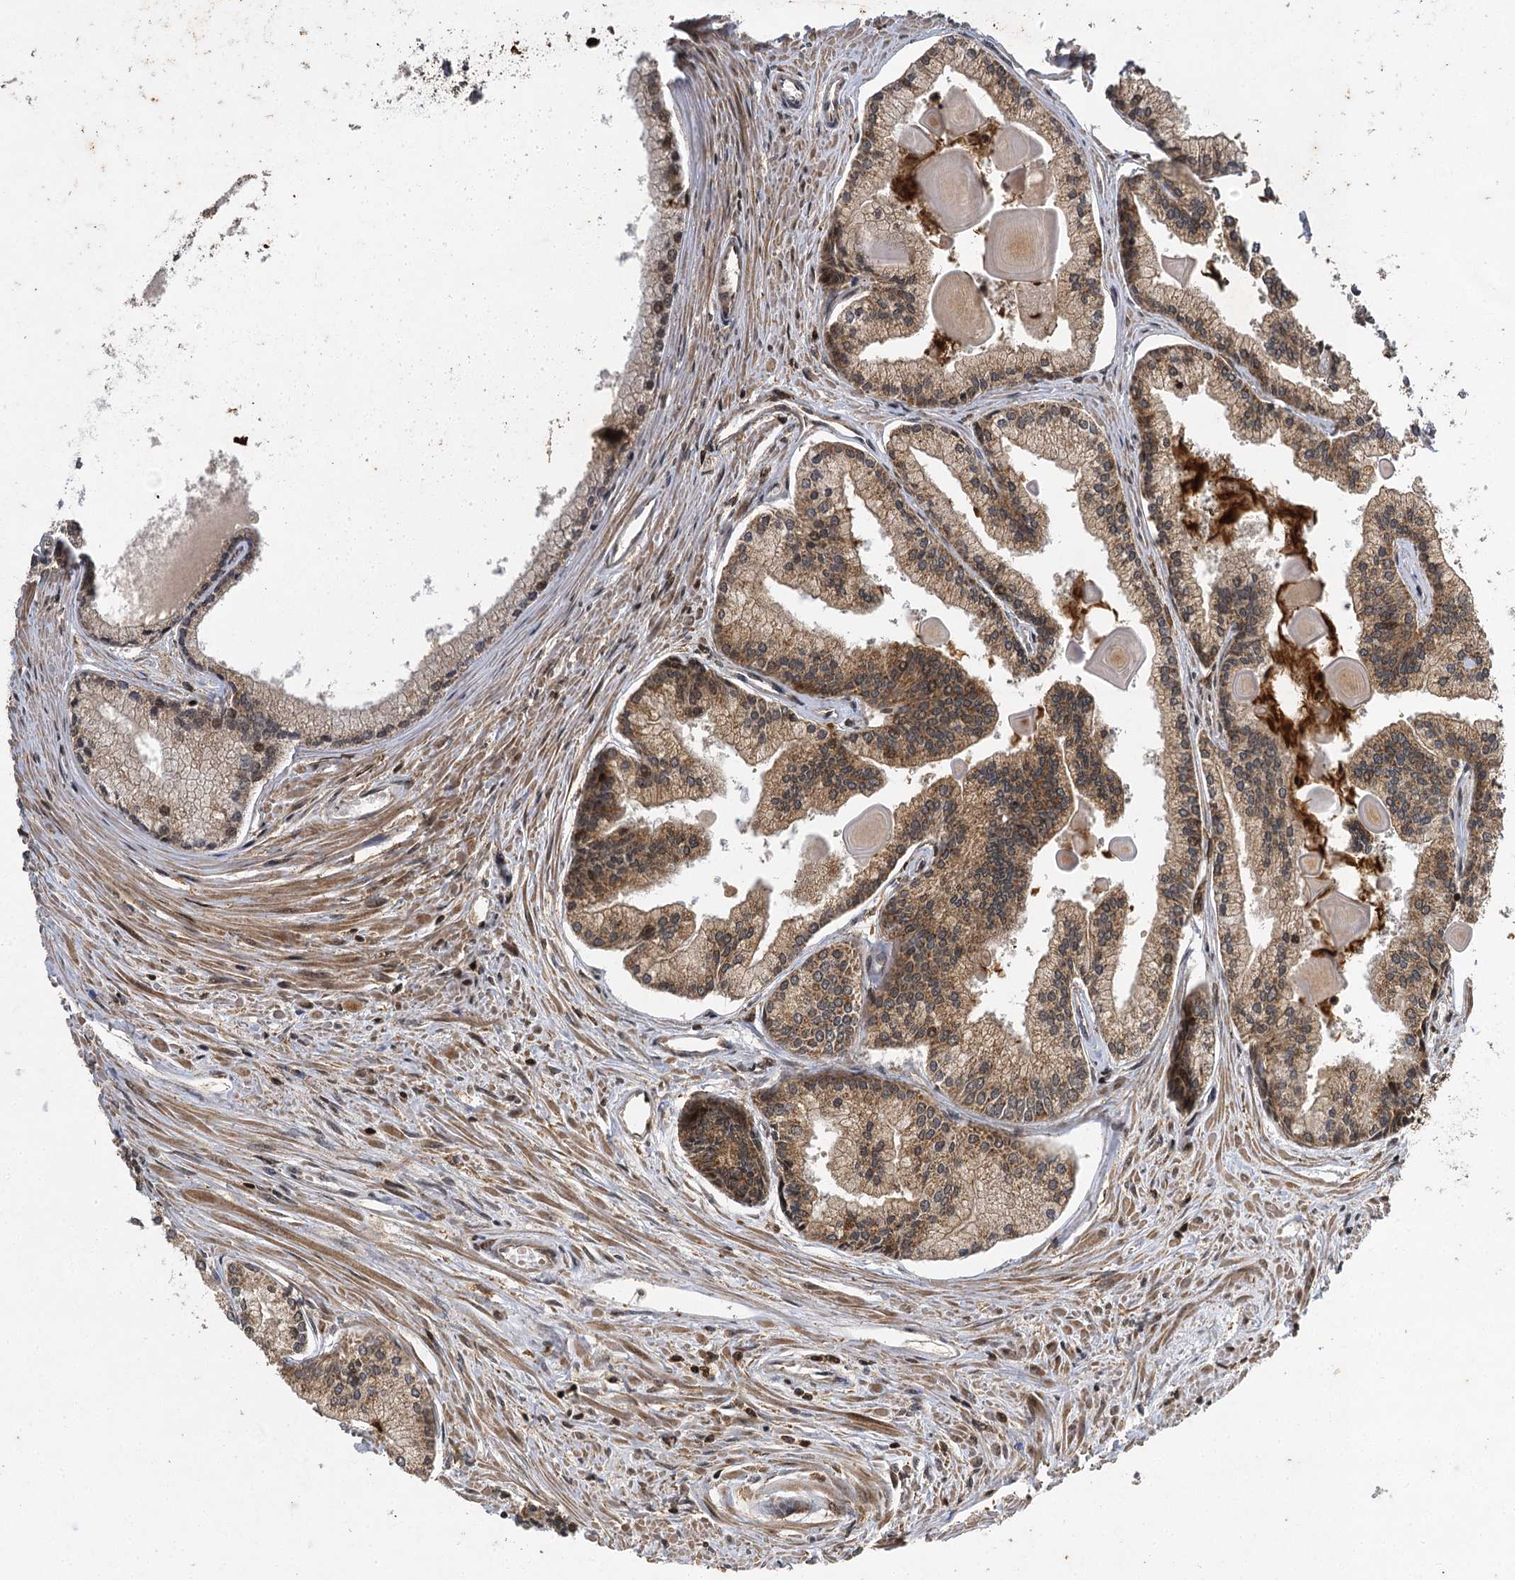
{"staining": {"intensity": "moderate", "quantity": ">75%", "location": "cytoplasmic/membranous"}, "tissue": "prostate cancer", "cell_type": "Tumor cells", "image_type": "cancer", "snomed": [{"axis": "morphology", "description": "Adenocarcinoma, High grade"}, {"axis": "topography", "description": "Prostate"}], "caption": "High-grade adenocarcinoma (prostate) stained with IHC reveals moderate cytoplasmic/membranous staining in approximately >75% of tumor cells.", "gene": "IL11RA", "patient": {"sex": "male", "age": 68}}